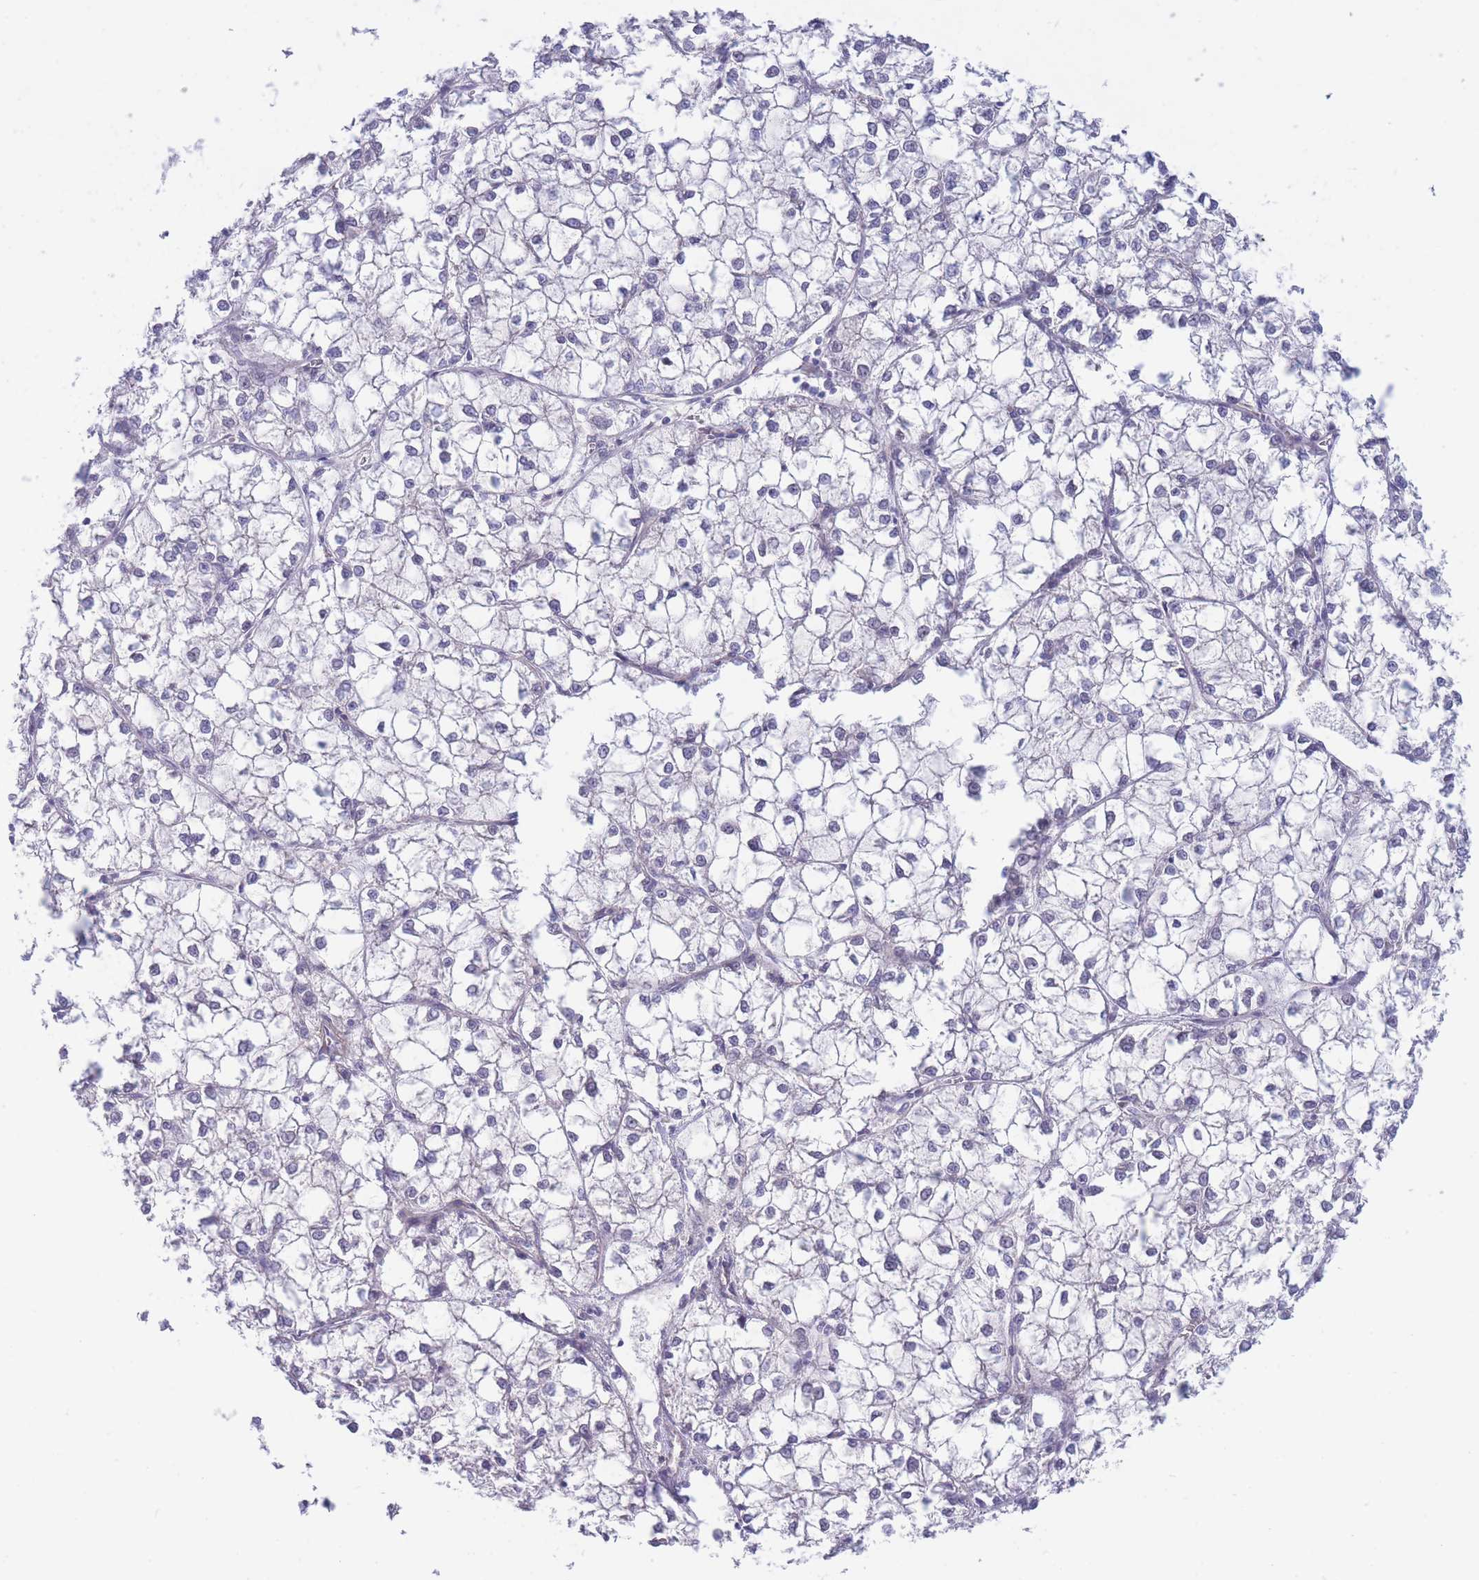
{"staining": {"intensity": "negative", "quantity": "none", "location": "none"}, "tissue": "liver cancer", "cell_type": "Tumor cells", "image_type": "cancer", "snomed": [{"axis": "morphology", "description": "Carcinoma, Hepatocellular, NOS"}, {"axis": "topography", "description": "Liver"}], "caption": "DAB immunohistochemical staining of liver hepatocellular carcinoma displays no significant expression in tumor cells.", "gene": "APOL4", "patient": {"sex": "female", "age": 43}}